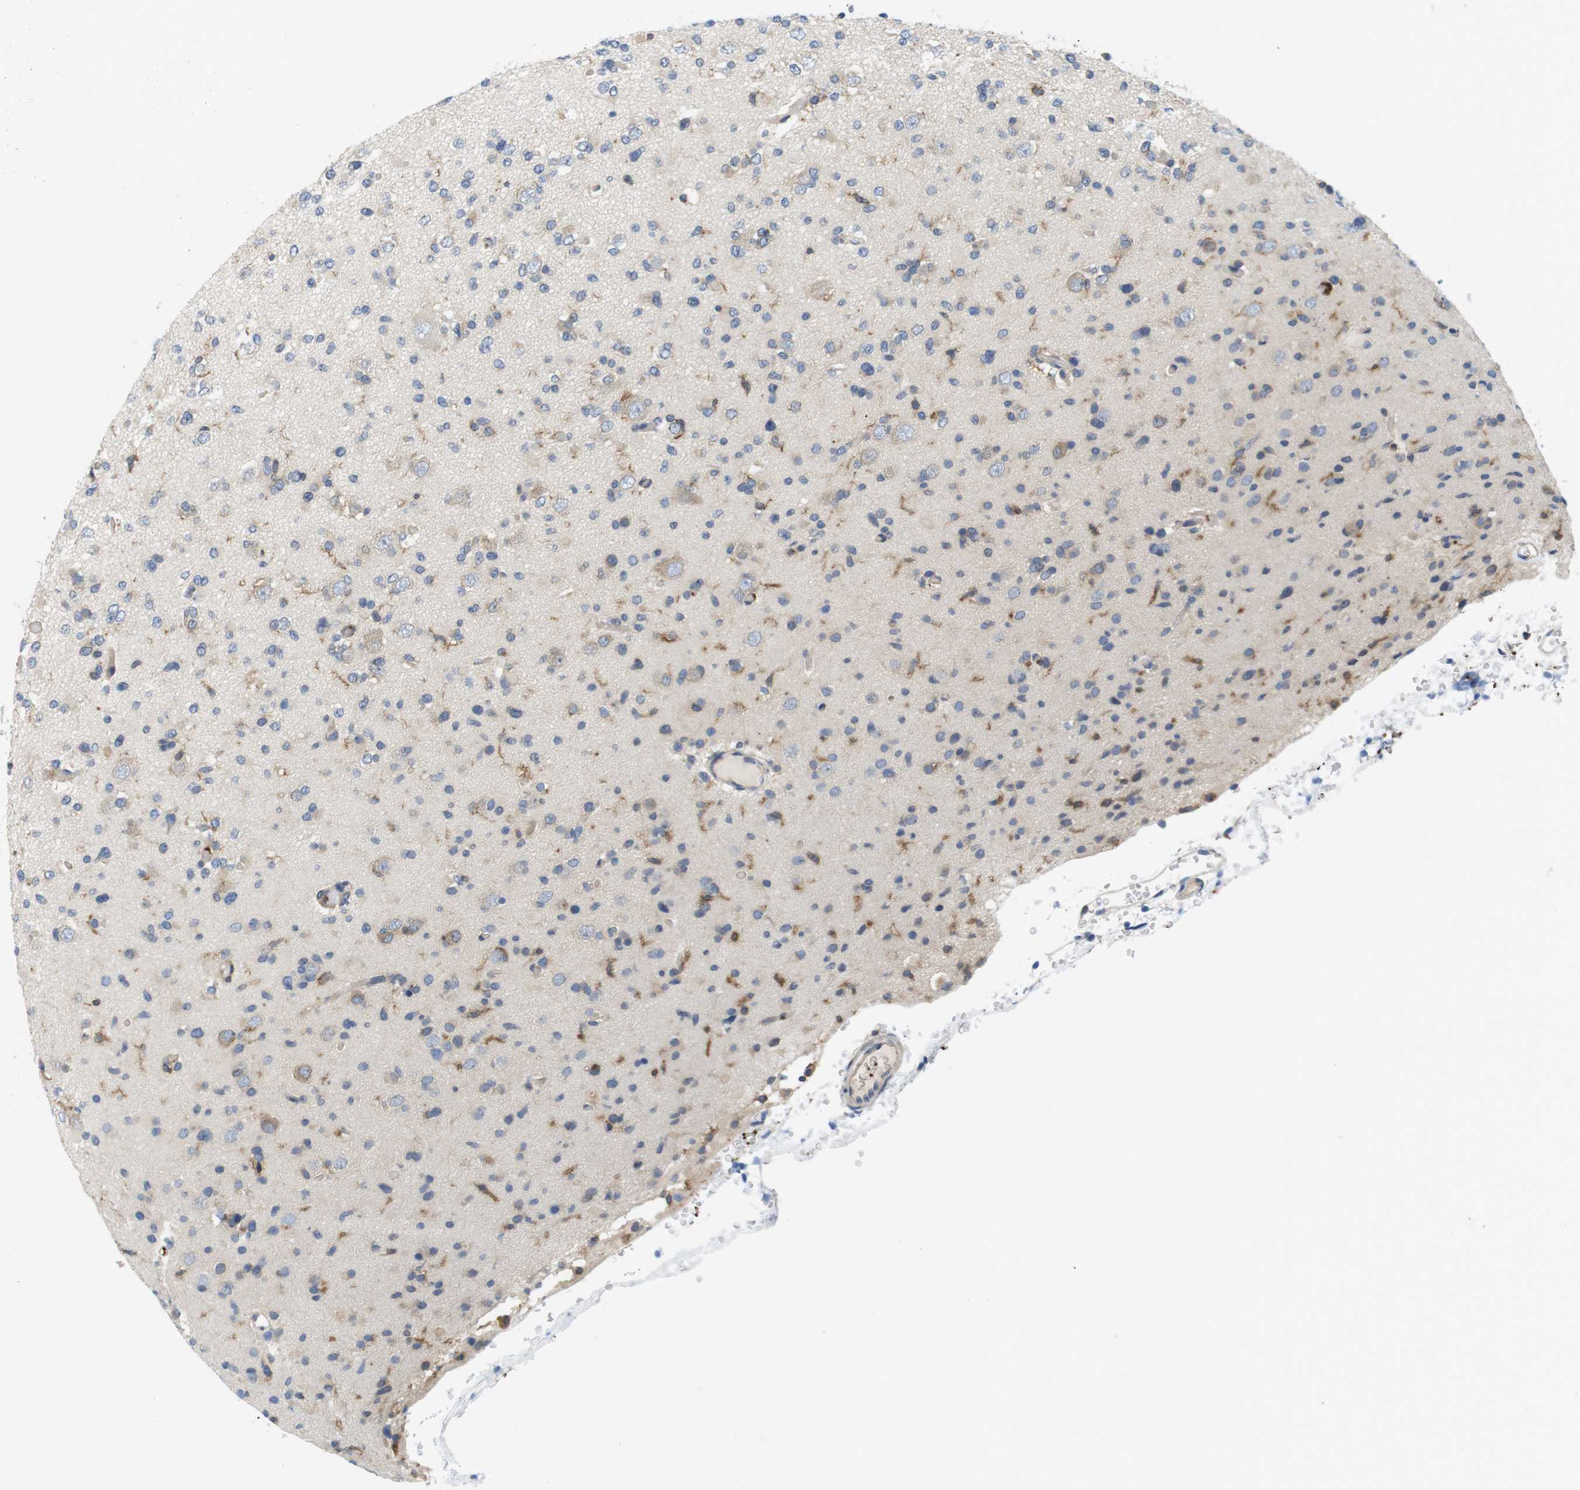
{"staining": {"intensity": "weak", "quantity": "<25%", "location": "cytoplasmic/membranous"}, "tissue": "glioma", "cell_type": "Tumor cells", "image_type": "cancer", "snomed": [{"axis": "morphology", "description": "Glioma, malignant, Low grade"}, {"axis": "topography", "description": "Brain"}], "caption": "Micrograph shows no protein staining in tumor cells of low-grade glioma (malignant) tissue.", "gene": "HERPUD2", "patient": {"sex": "female", "age": 22}}